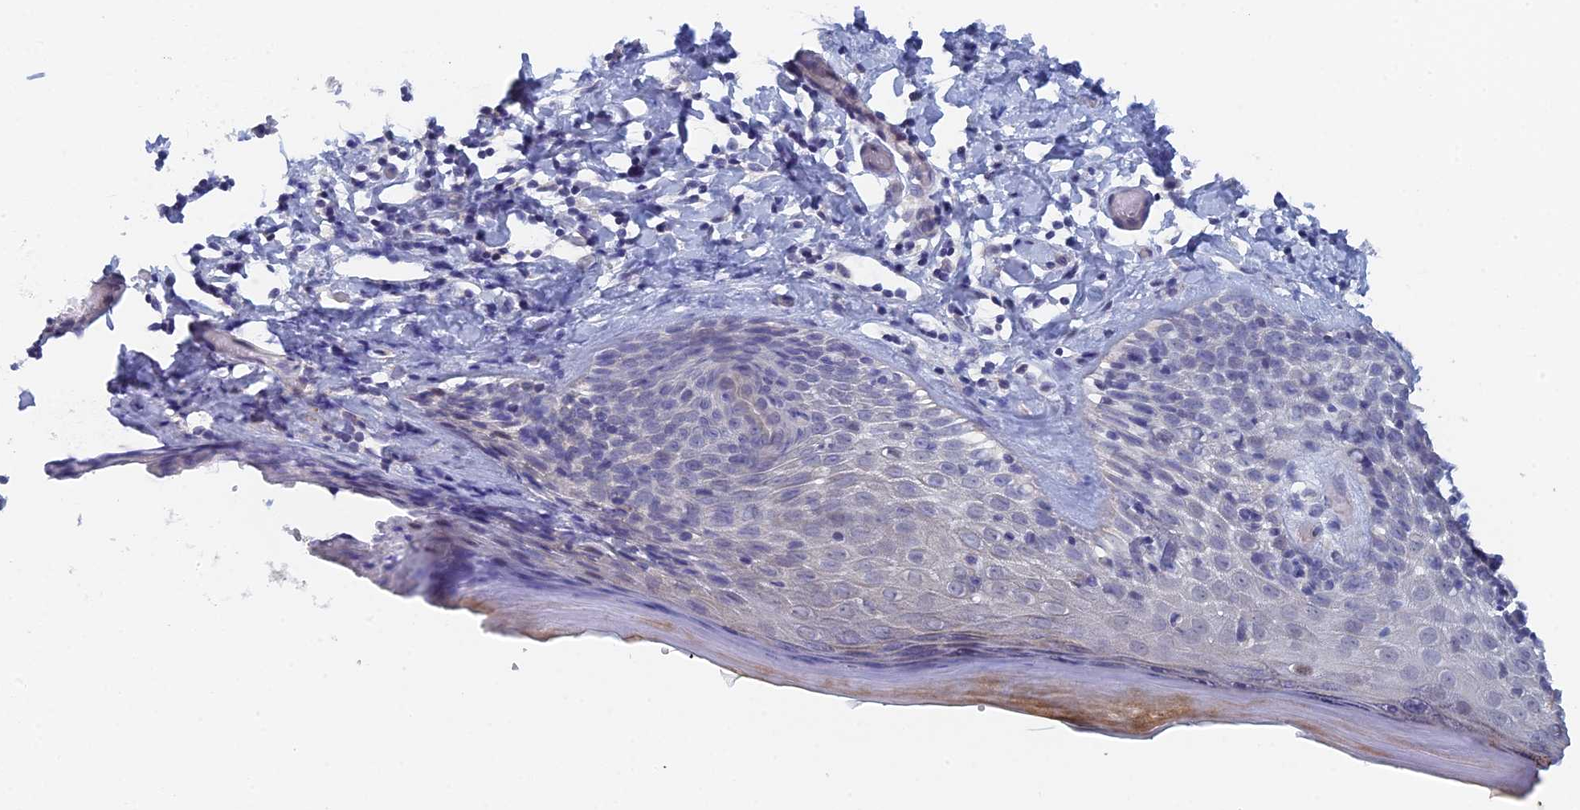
{"staining": {"intensity": "moderate", "quantity": "<25%", "location": "cytoplasmic/membranous"}, "tissue": "skin", "cell_type": "Epidermal cells", "image_type": "normal", "snomed": [{"axis": "morphology", "description": "Normal tissue, NOS"}, {"axis": "topography", "description": "Adipose tissue"}, {"axis": "topography", "description": "Vascular tissue"}, {"axis": "topography", "description": "Vulva"}, {"axis": "topography", "description": "Peripheral nerve tissue"}], "caption": "DAB immunohistochemical staining of benign skin exhibits moderate cytoplasmic/membranous protein staining in approximately <25% of epidermal cells. The protein of interest is shown in brown color, while the nuclei are stained blue.", "gene": "GMNC", "patient": {"sex": "female", "age": 86}}